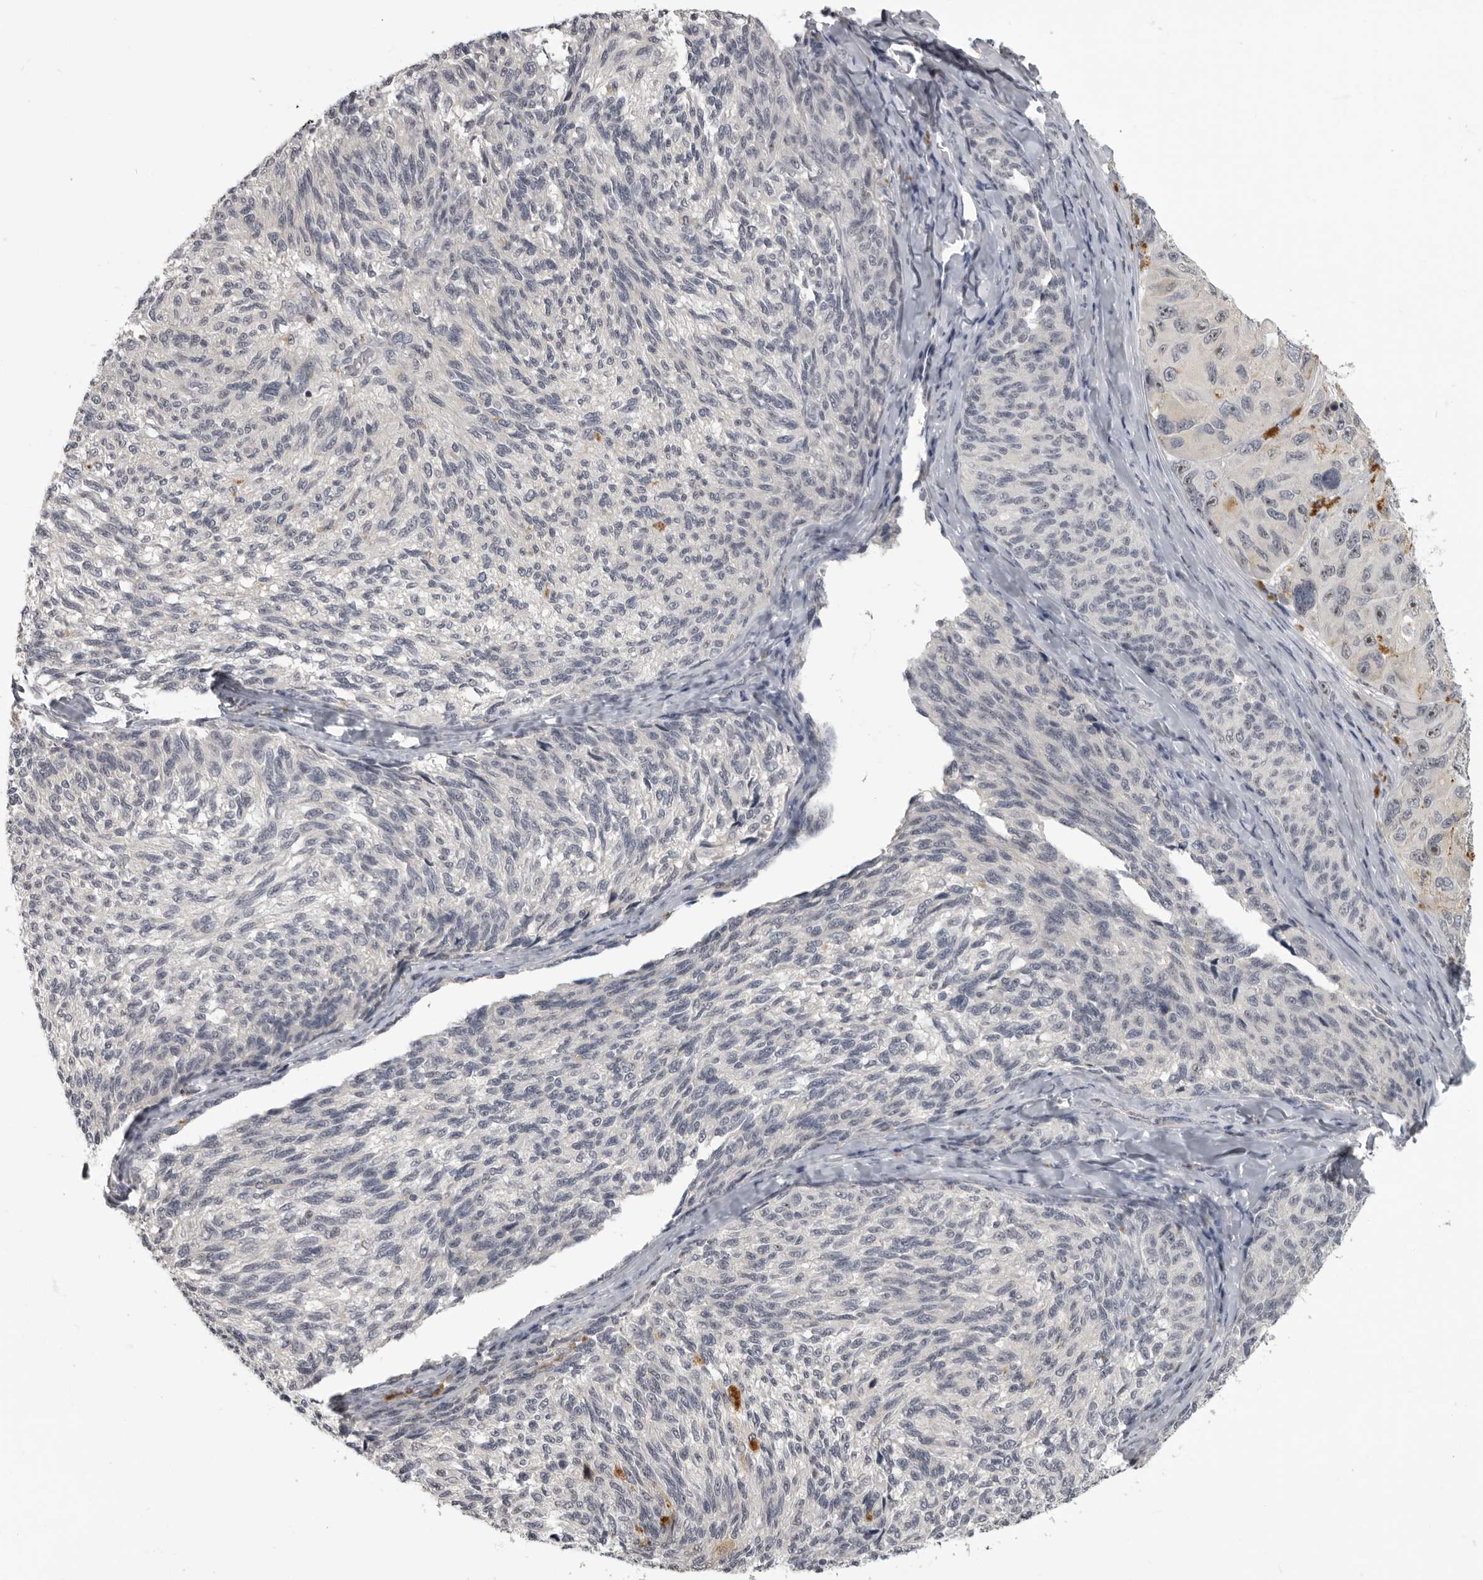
{"staining": {"intensity": "negative", "quantity": "none", "location": "none"}, "tissue": "melanoma", "cell_type": "Tumor cells", "image_type": "cancer", "snomed": [{"axis": "morphology", "description": "Malignant melanoma, NOS"}, {"axis": "topography", "description": "Skin"}], "caption": "This is a micrograph of immunohistochemistry staining of malignant melanoma, which shows no staining in tumor cells.", "gene": "MRTO4", "patient": {"sex": "female", "age": 73}}